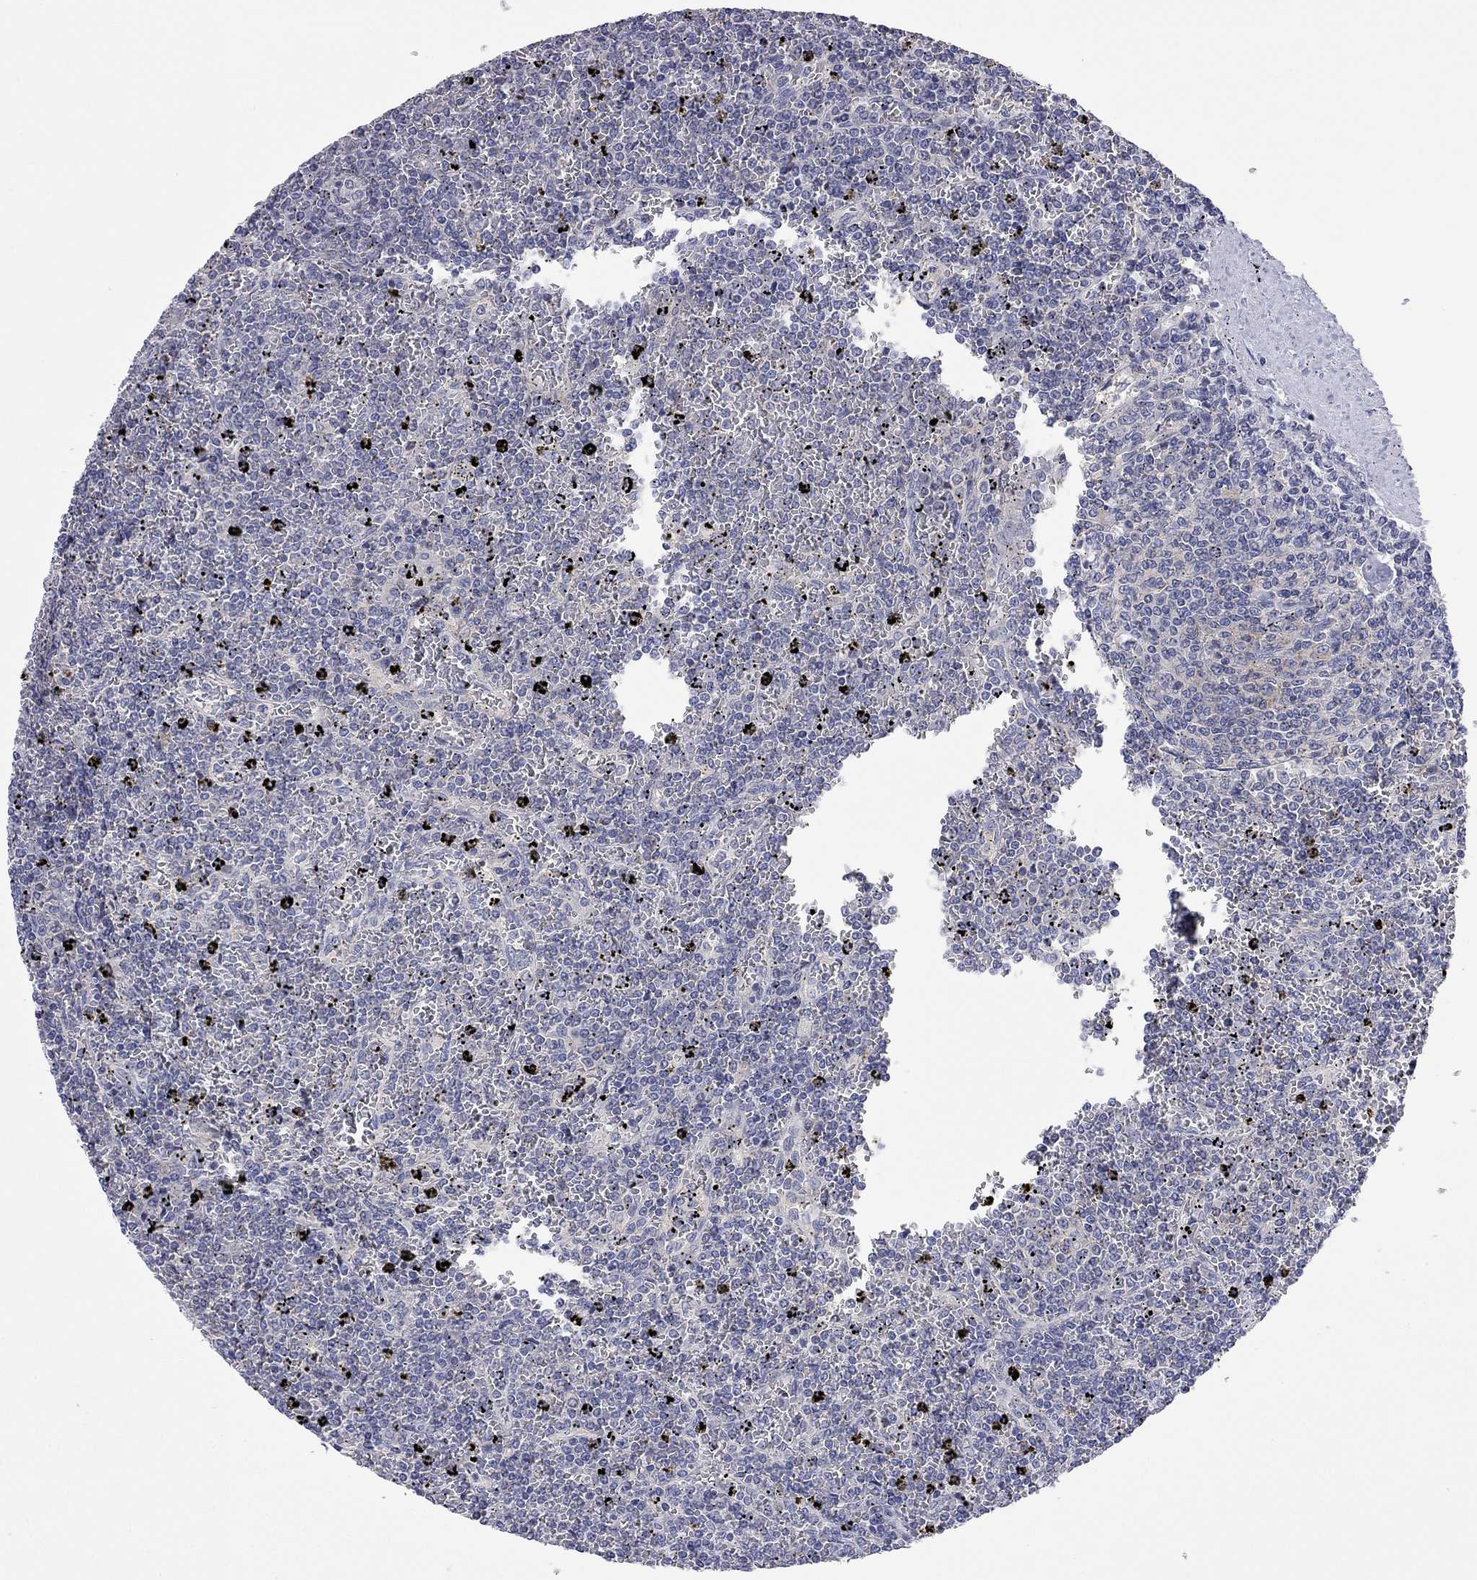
{"staining": {"intensity": "negative", "quantity": "none", "location": "none"}, "tissue": "lymphoma", "cell_type": "Tumor cells", "image_type": "cancer", "snomed": [{"axis": "morphology", "description": "Malignant lymphoma, non-Hodgkin's type, Low grade"}, {"axis": "topography", "description": "Spleen"}], "caption": "Immunohistochemistry micrograph of malignant lymphoma, non-Hodgkin's type (low-grade) stained for a protein (brown), which demonstrates no expression in tumor cells. (Stains: DAB IHC with hematoxylin counter stain, Microscopy: brightfield microscopy at high magnification).", "gene": "ABCB4", "patient": {"sex": "female", "age": 77}}